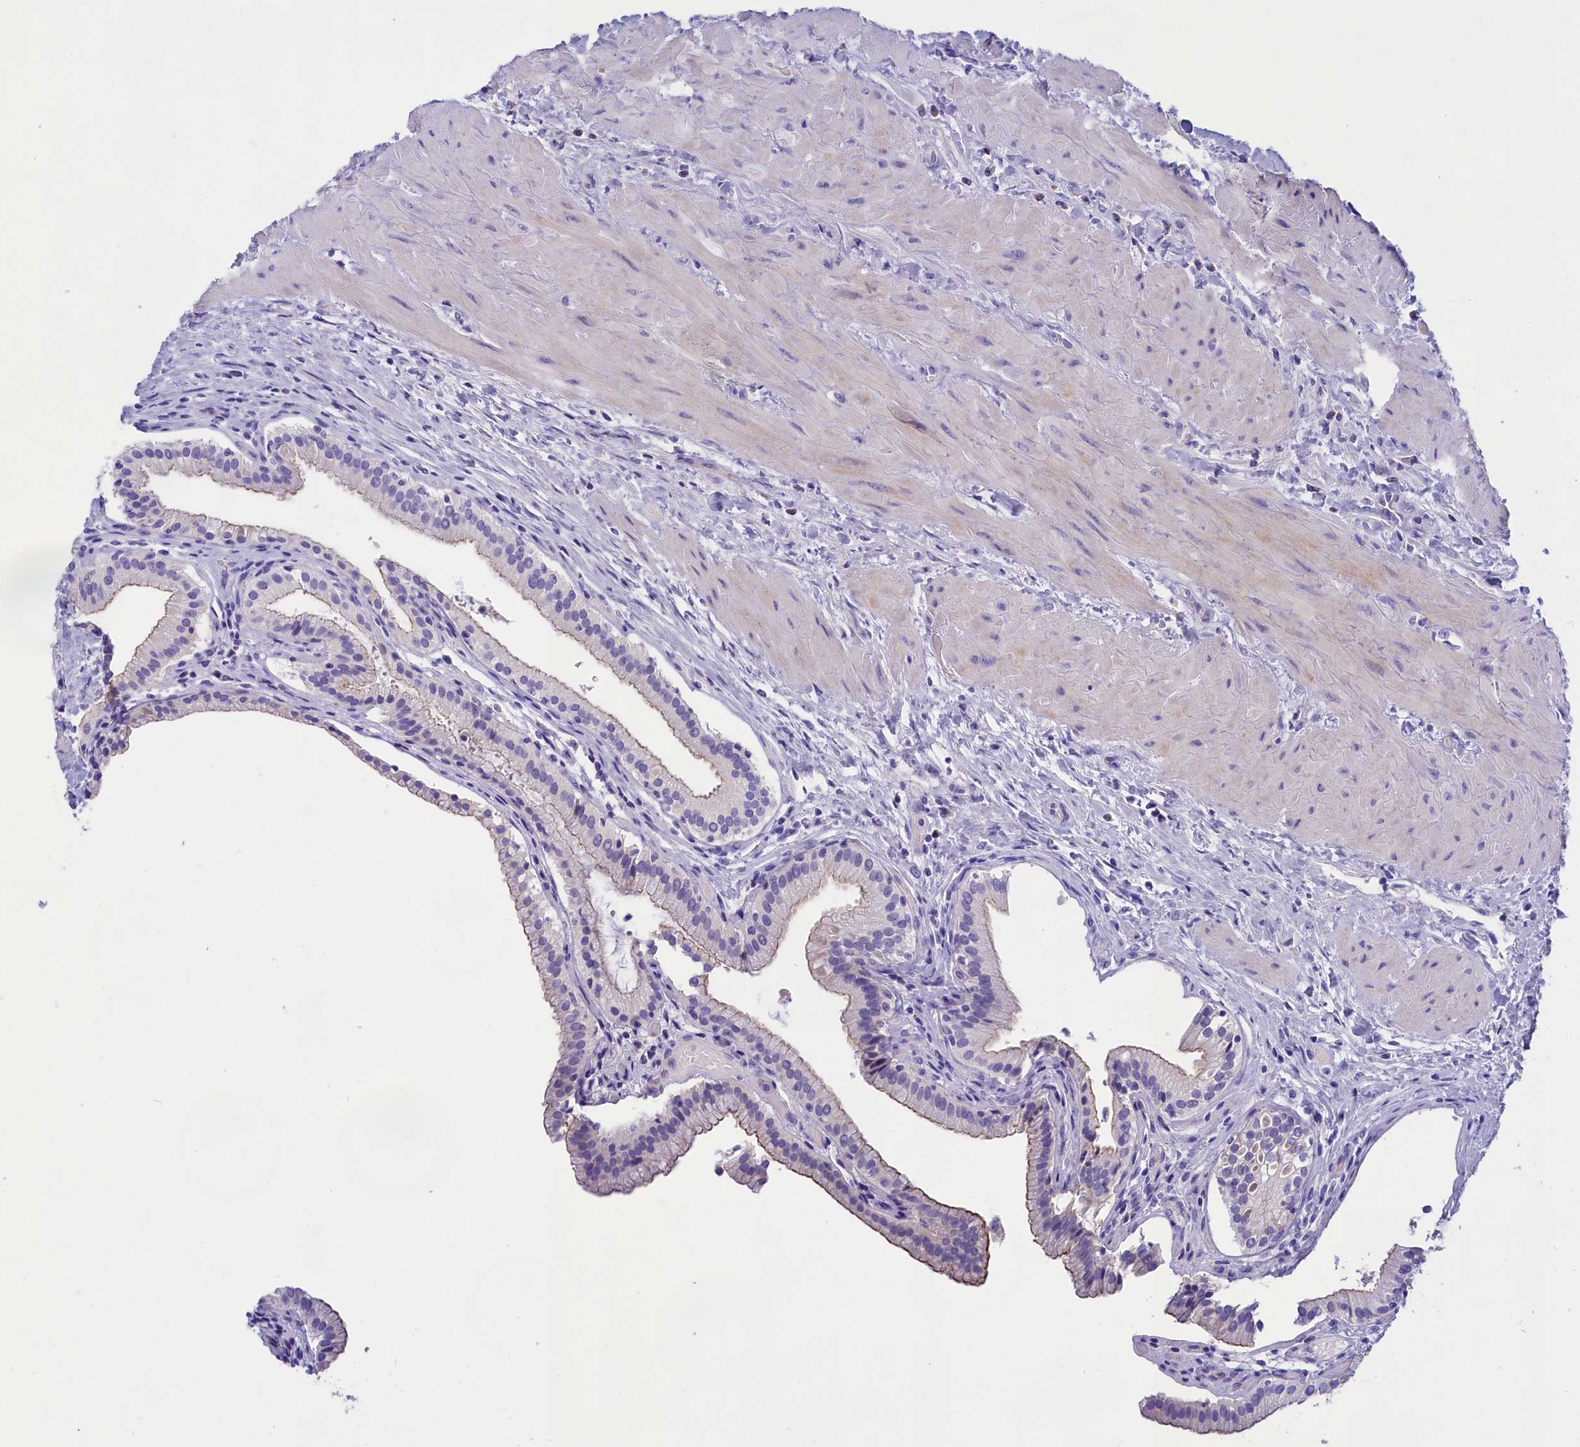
{"staining": {"intensity": "moderate", "quantity": "<25%", "location": "cytoplasmic/membranous"}, "tissue": "gallbladder", "cell_type": "Glandular cells", "image_type": "normal", "snomed": [{"axis": "morphology", "description": "Normal tissue, NOS"}, {"axis": "topography", "description": "Gallbladder"}], "caption": "IHC staining of normal gallbladder, which shows low levels of moderate cytoplasmic/membranous staining in approximately <25% of glandular cells indicating moderate cytoplasmic/membranous protein positivity. The staining was performed using DAB (3,3'-diaminobenzidine) (brown) for protein detection and nuclei were counterstained in hematoxylin (blue).", "gene": "SULT2A1", "patient": {"sex": "male", "age": 24}}